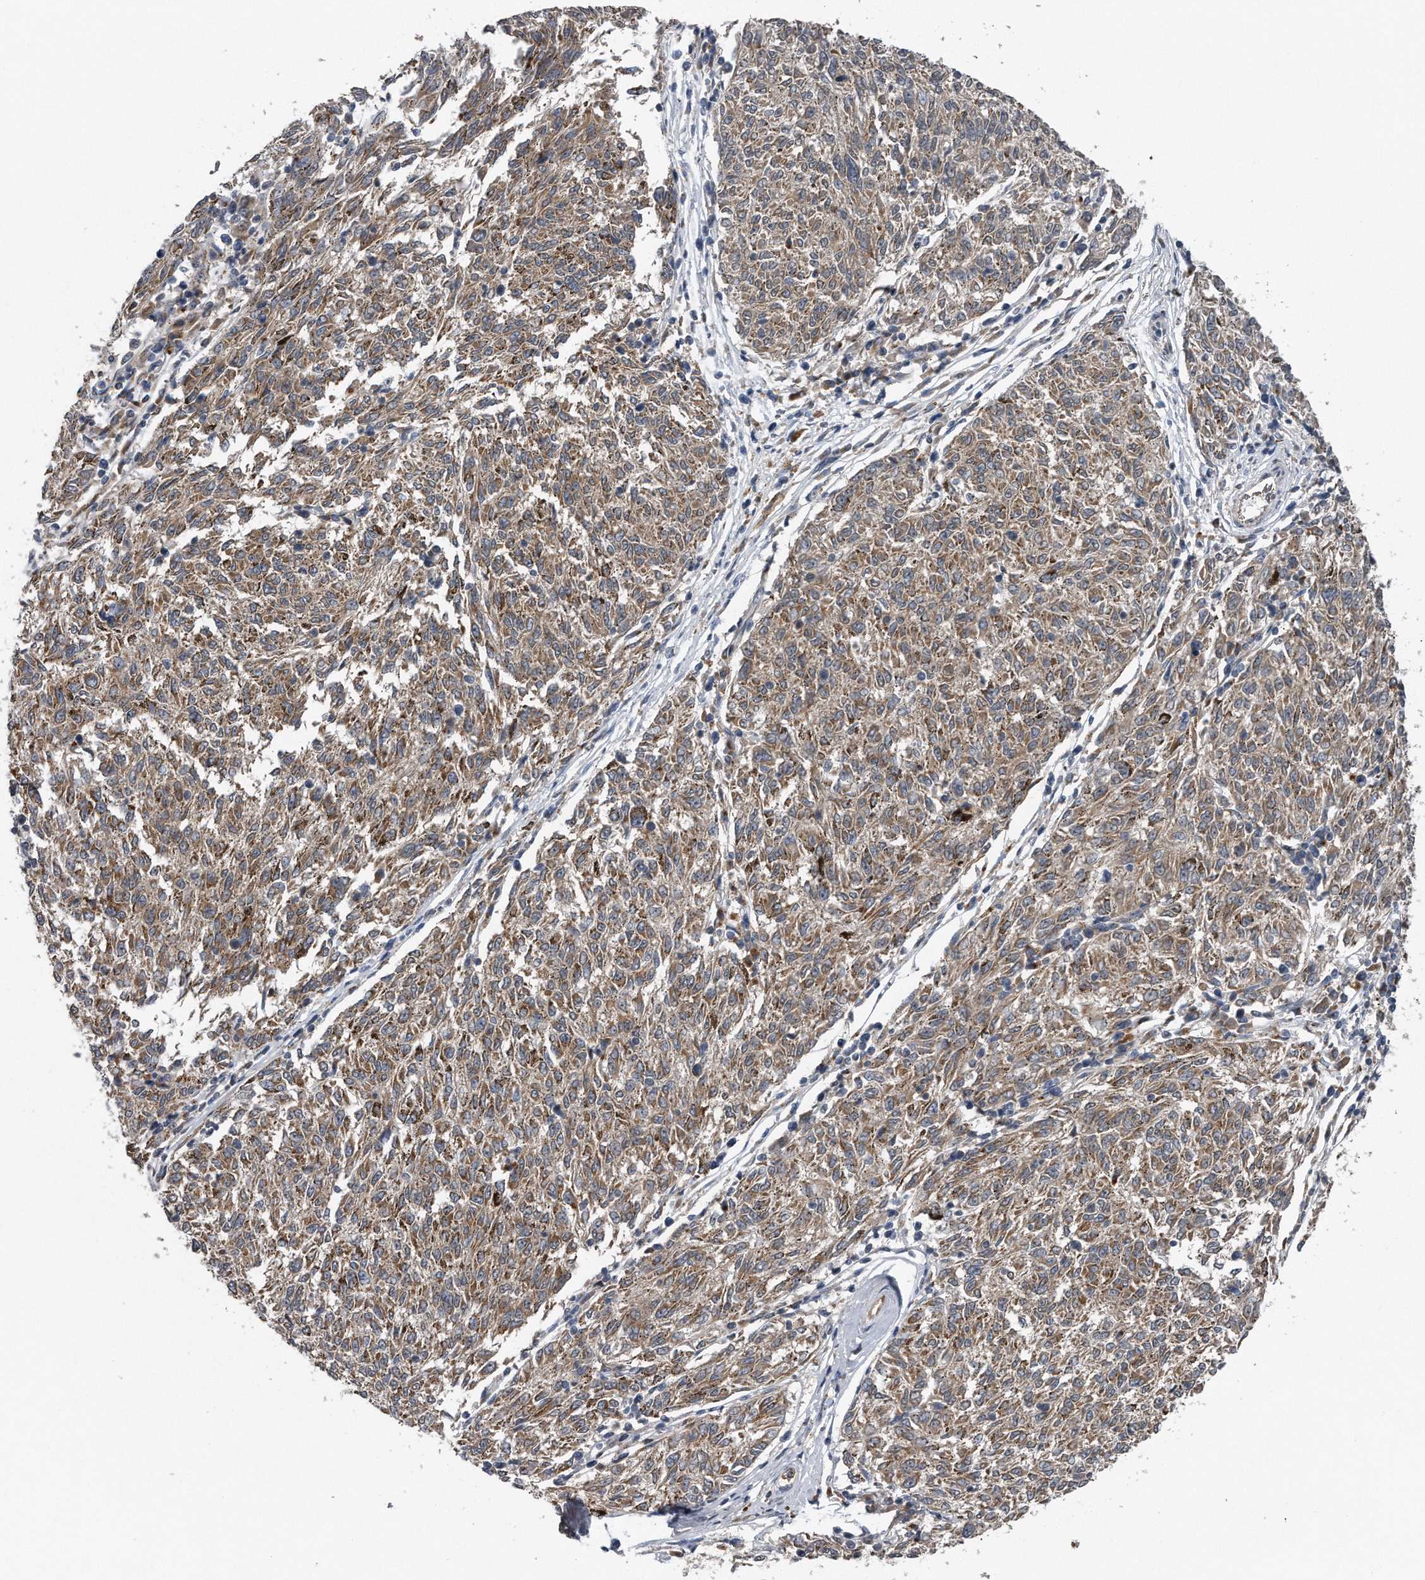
{"staining": {"intensity": "weak", "quantity": ">75%", "location": "cytoplasmic/membranous"}, "tissue": "melanoma", "cell_type": "Tumor cells", "image_type": "cancer", "snomed": [{"axis": "morphology", "description": "Malignant melanoma, NOS"}, {"axis": "topography", "description": "Skin"}], "caption": "Immunohistochemical staining of human melanoma reveals weak cytoplasmic/membranous protein expression in approximately >75% of tumor cells.", "gene": "LYRM4", "patient": {"sex": "female", "age": 72}}